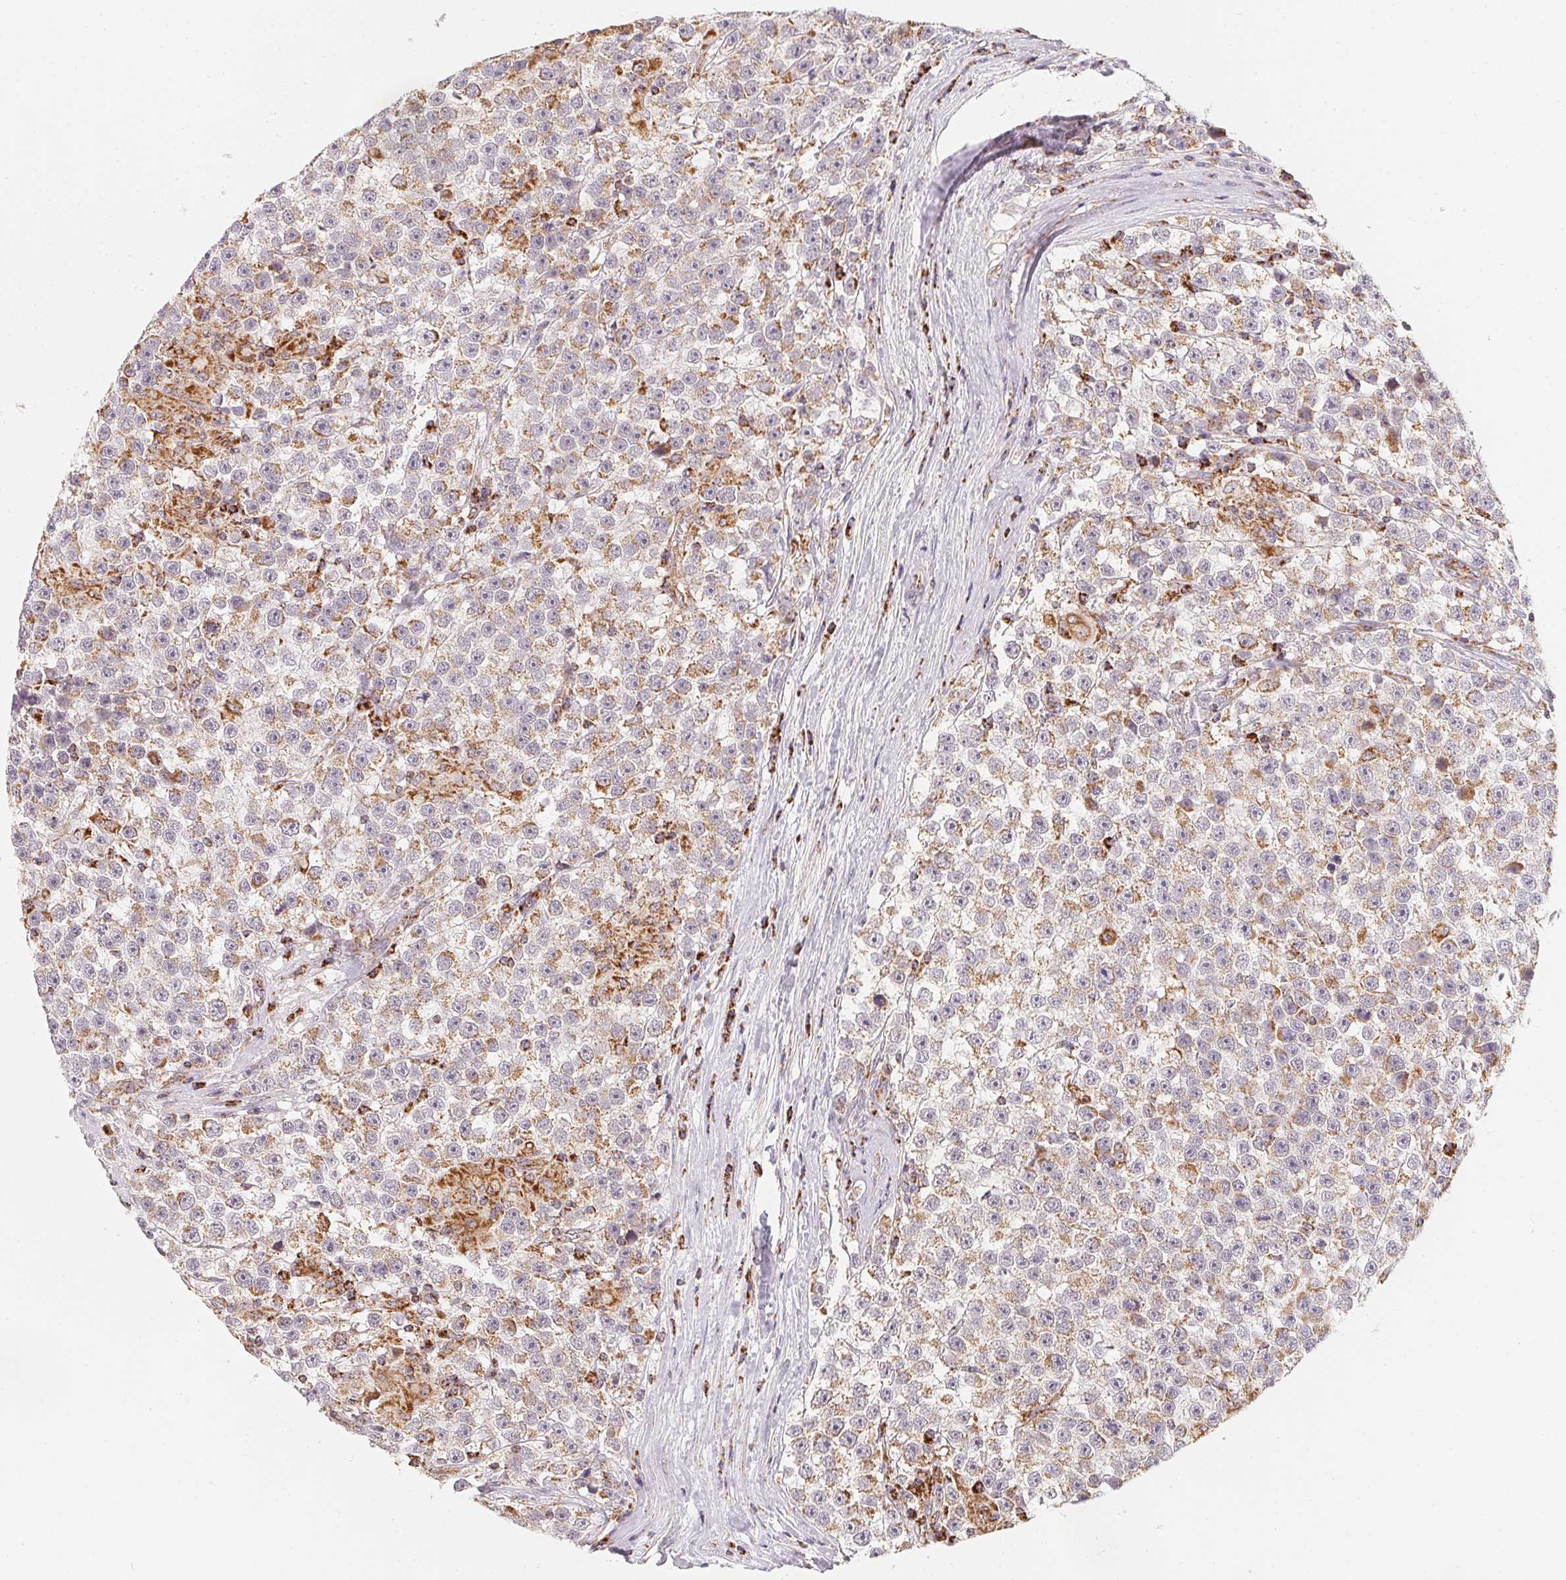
{"staining": {"intensity": "weak", "quantity": "<25%", "location": "cytoplasmic/membranous"}, "tissue": "testis cancer", "cell_type": "Tumor cells", "image_type": "cancer", "snomed": [{"axis": "morphology", "description": "Seminoma, NOS"}, {"axis": "topography", "description": "Testis"}], "caption": "This is a photomicrograph of immunohistochemistry (IHC) staining of testis cancer, which shows no positivity in tumor cells.", "gene": "NDUFS6", "patient": {"sex": "male", "age": 31}}